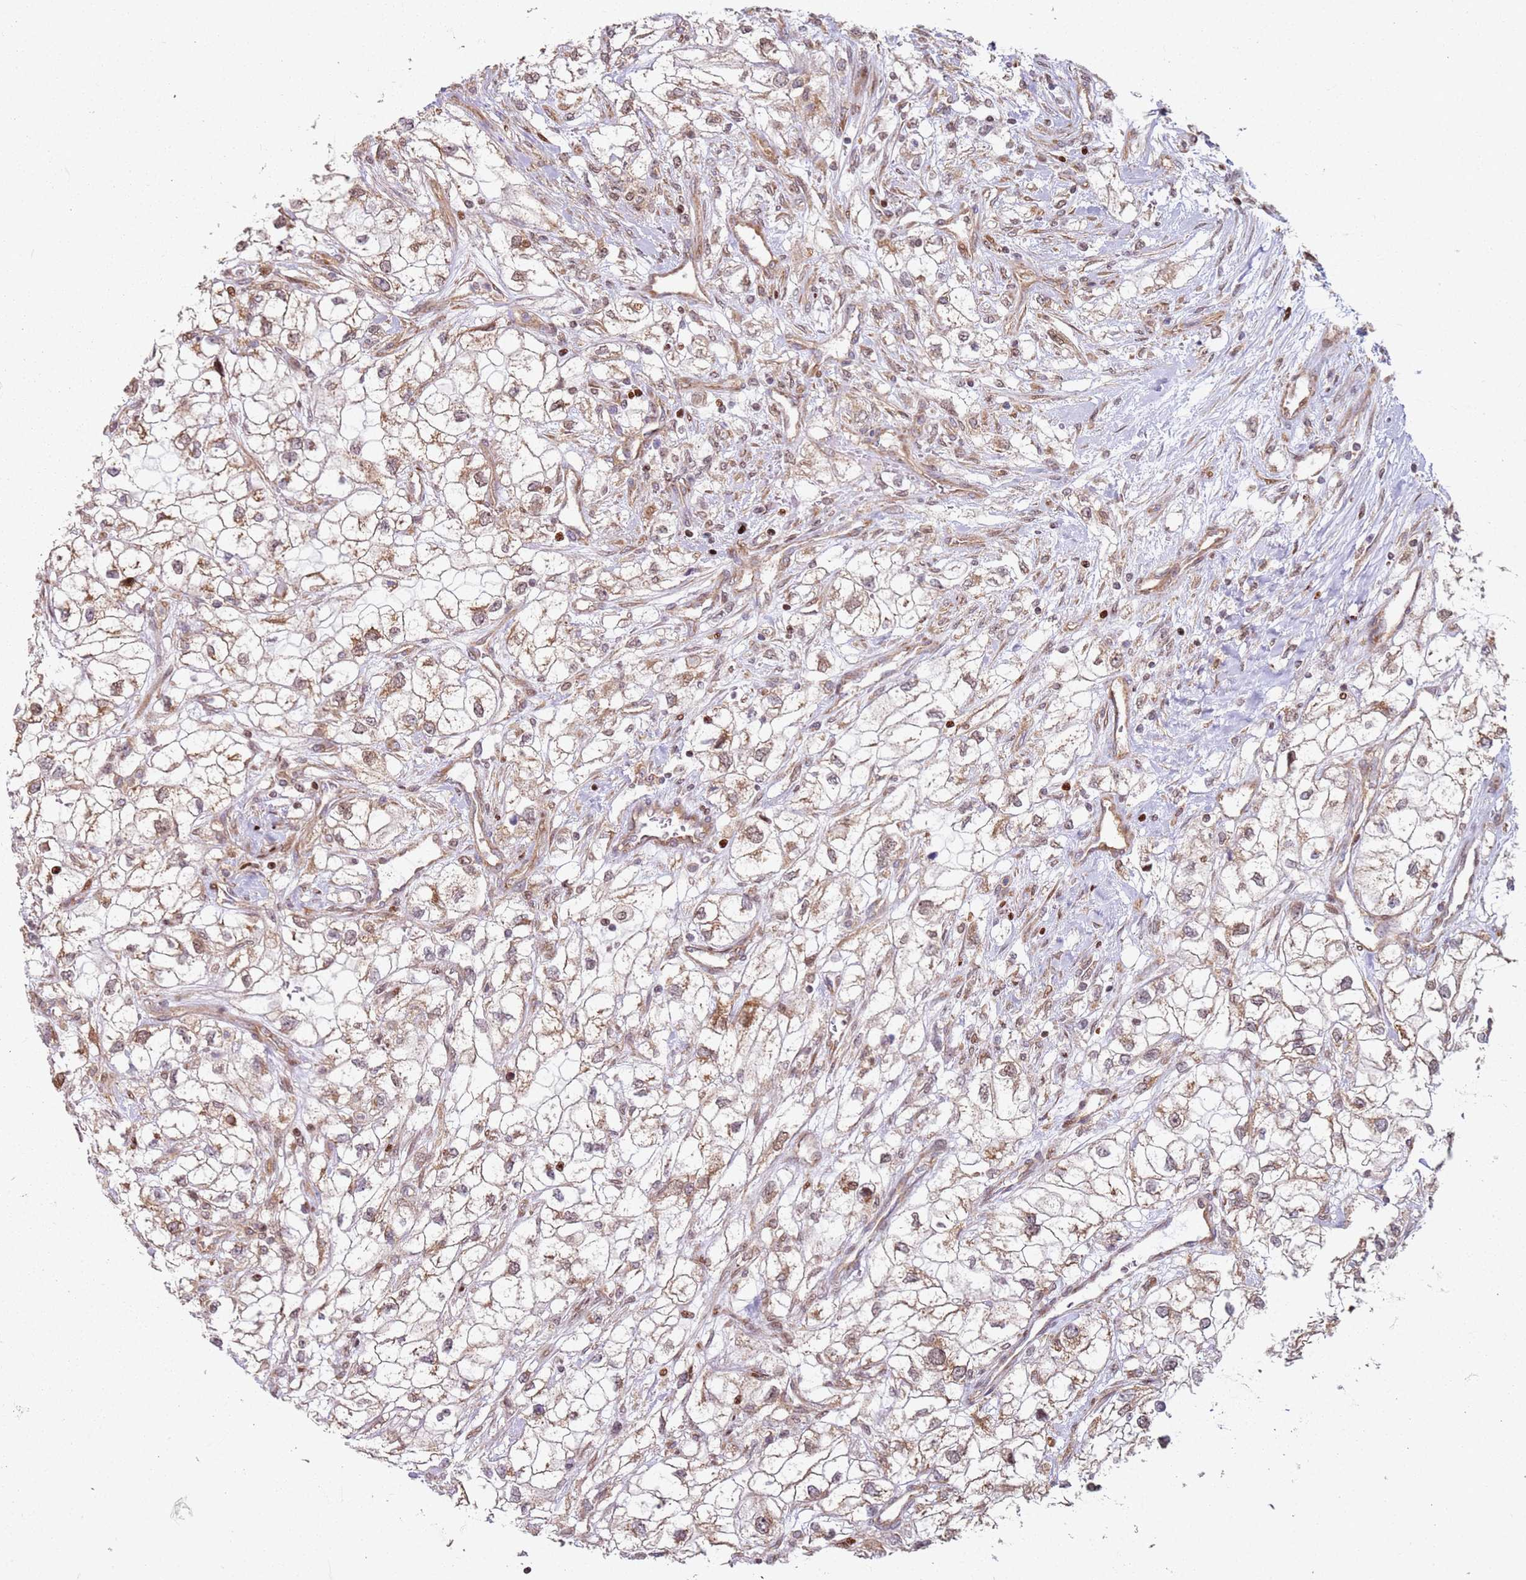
{"staining": {"intensity": "moderate", "quantity": ">75%", "location": "cytoplasmic/membranous"}, "tissue": "renal cancer", "cell_type": "Tumor cells", "image_type": "cancer", "snomed": [{"axis": "morphology", "description": "Adenocarcinoma, NOS"}, {"axis": "topography", "description": "Kidney"}], "caption": "Human adenocarcinoma (renal) stained with a brown dye shows moderate cytoplasmic/membranous positive staining in about >75% of tumor cells.", "gene": "HNRNPLL", "patient": {"sex": "male", "age": 59}}